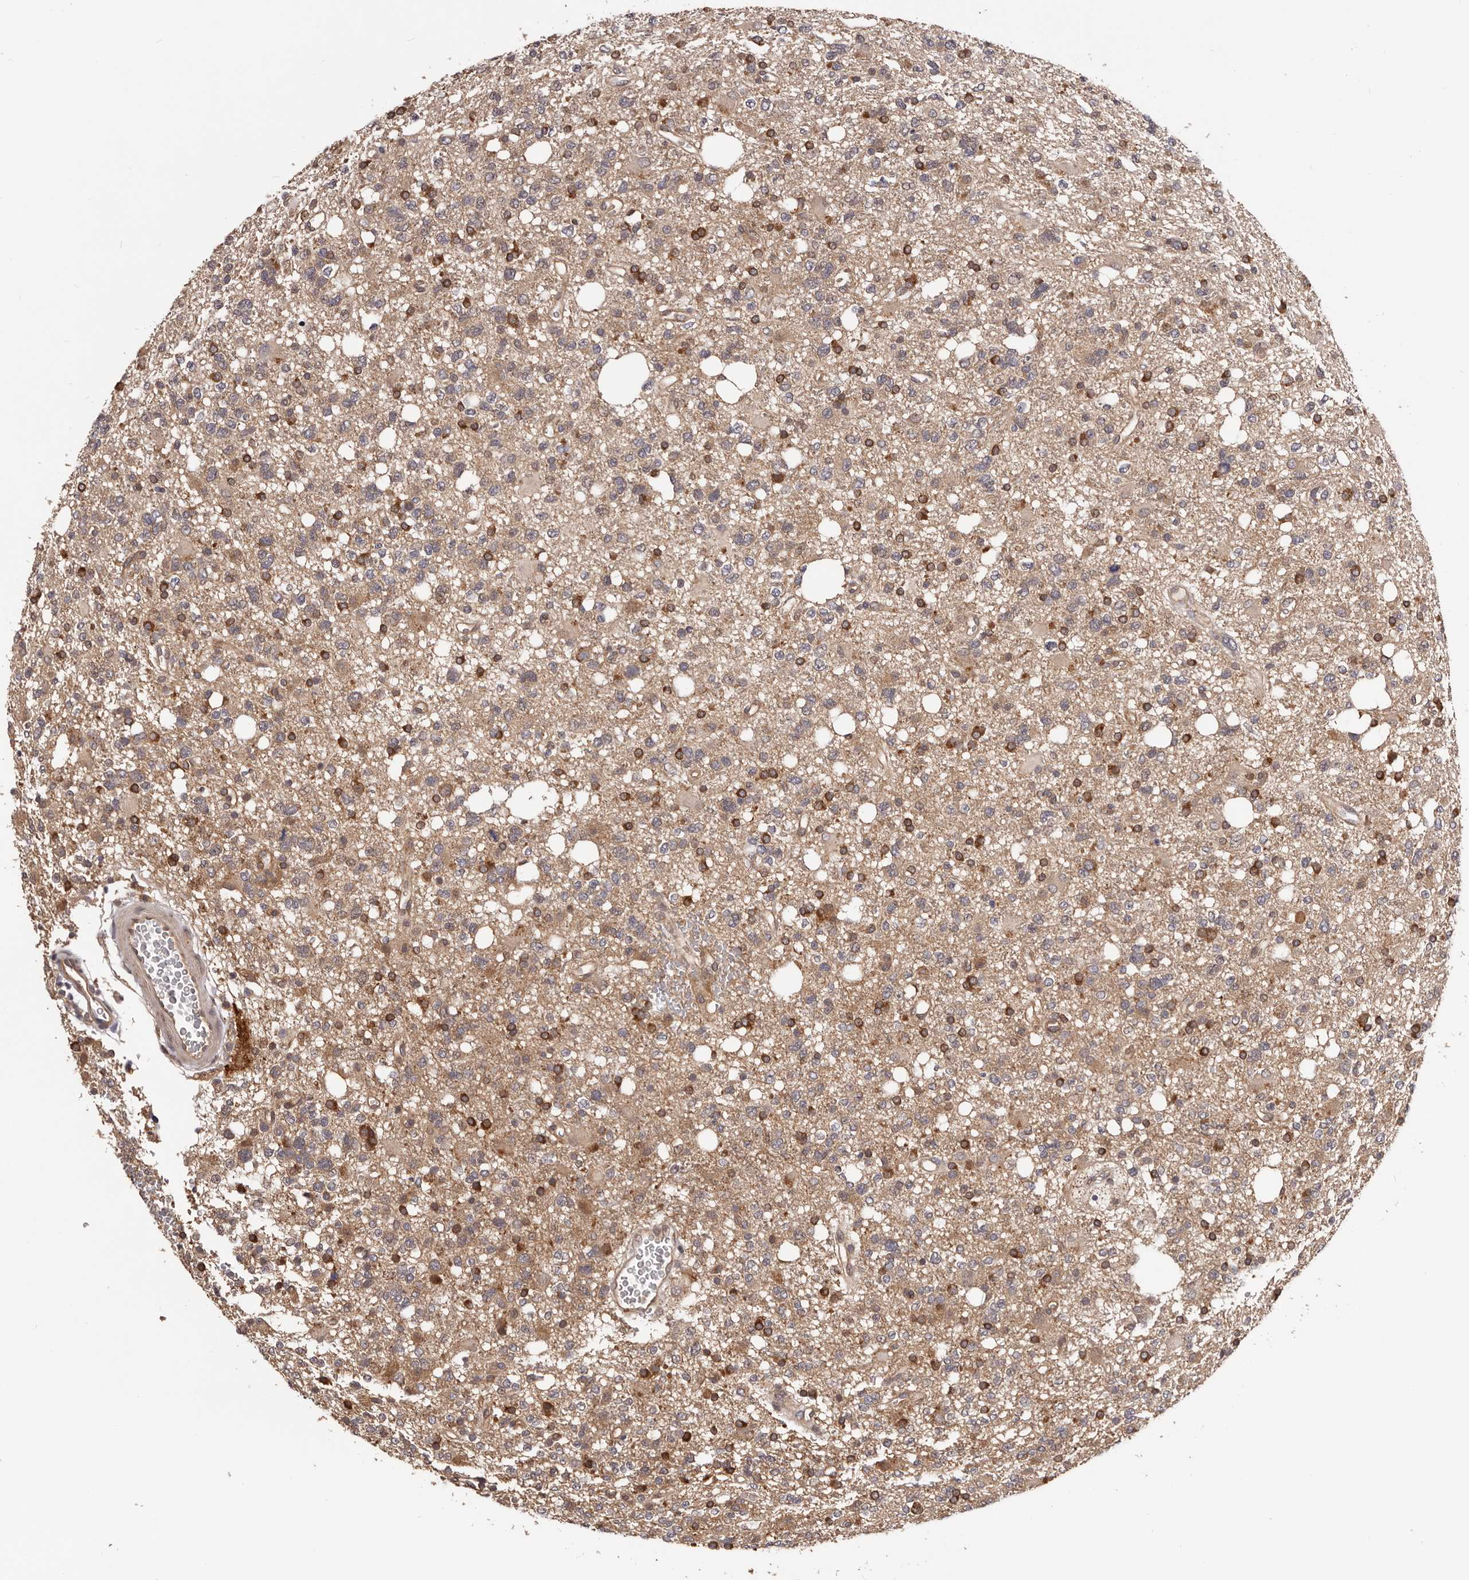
{"staining": {"intensity": "weak", "quantity": "25%-75%", "location": "cytoplasmic/membranous"}, "tissue": "glioma", "cell_type": "Tumor cells", "image_type": "cancer", "snomed": [{"axis": "morphology", "description": "Glioma, malignant, High grade"}, {"axis": "topography", "description": "Brain"}], "caption": "Human high-grade glioma (malignant) stained with a brown dye demonstrates weak cytoplasmic/membranous positive staining in about 25%-75% of tumor cells.", "gene": "MDP1", "patient": {"sex": "female", "age": 62}}